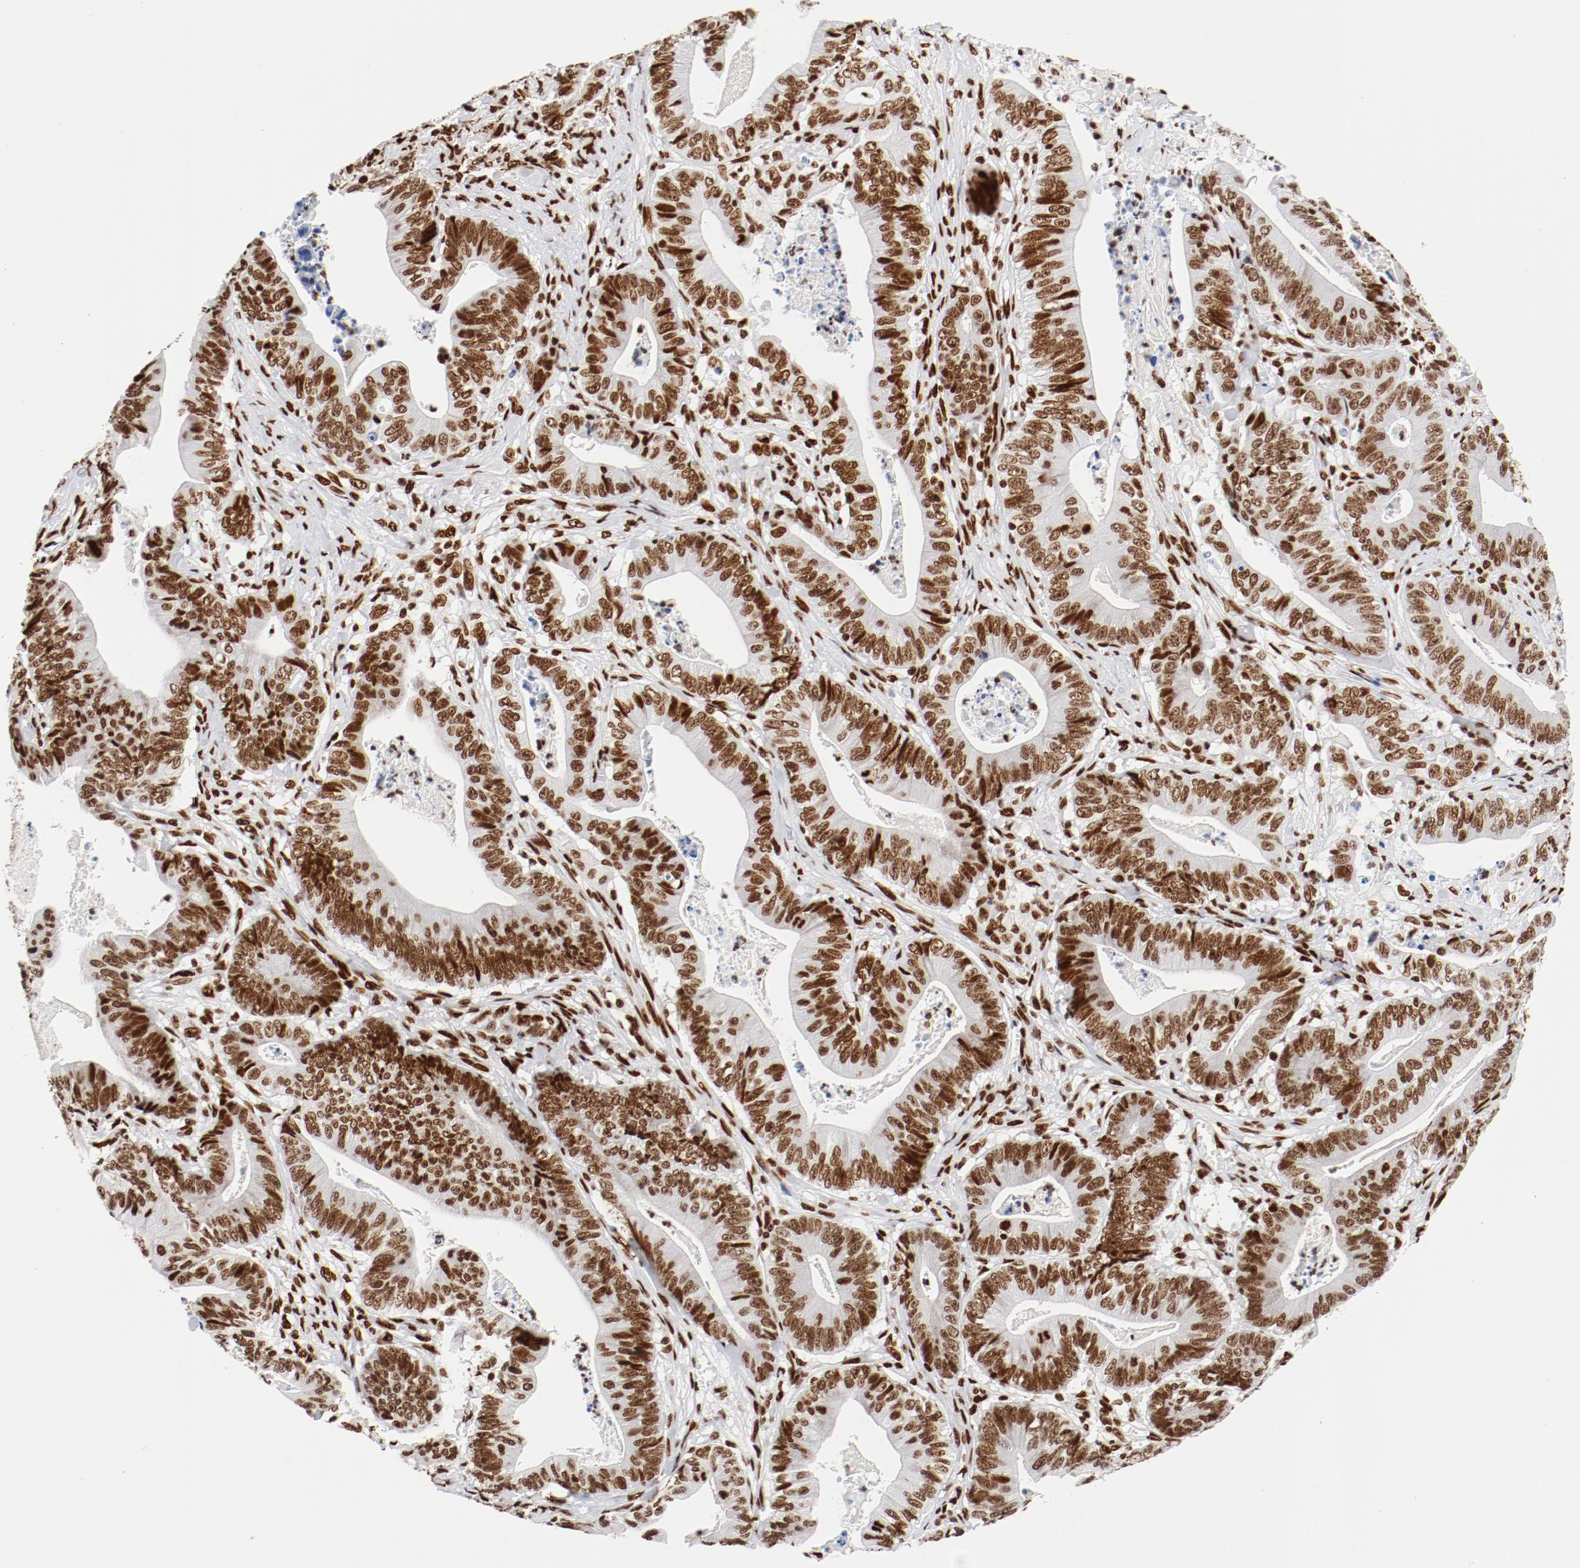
{"staining": {"intensity": "strong", "quantity": ">75%", "location": "nuclear"}, "tissue": "stomach cancer", "cell_type": "Tumor cells", "image_type": "cancer", "snomed": [{"axis": "morphology", "description": "Adenocarcinoma, NOS"}, {"axis": "topography", "description": "Stomach, lower"}], "caption": "Human stomach adenocarcinoma stained for a protein (brown) reveals strong nuclear positive positivity in about >75% of tumor cells.", "gene": "CTBP1", "patient": {"sex": "female", "age": 86}}